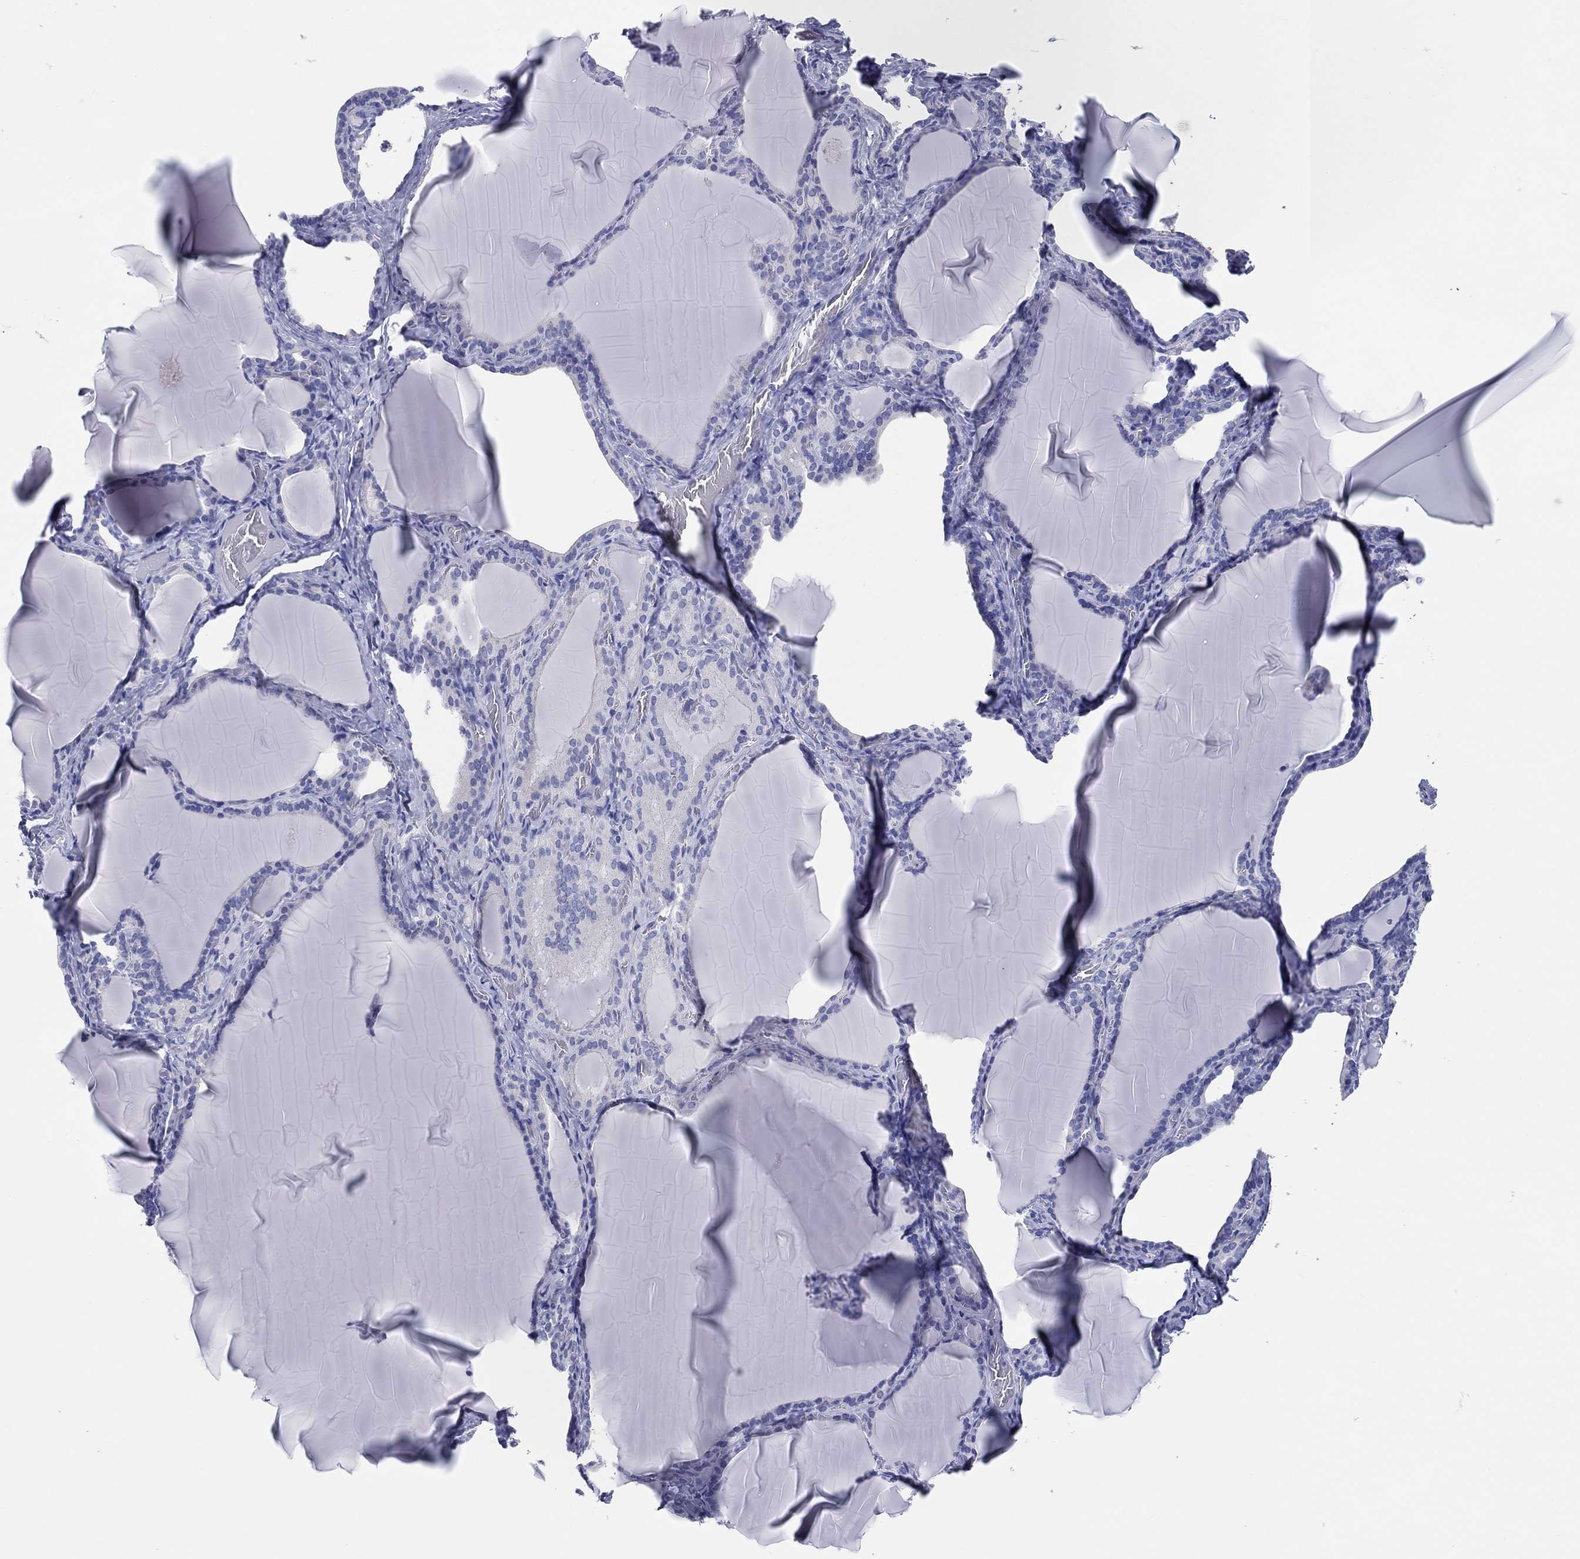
{"staining": {"intensity": "negative", "quantity": "none", "location": "none"}, "tissue": "thyroid gland", "cell_type": "Glandular cells", "image_type": "normal", "snomed": [{"axis": "morphology", "description": "Normal tissue, NOS"}, {"axis": "morphology", "description": "Hyperplasia, NOS"}, {"axis": "topography", "description": "Thyroid gland"}], "caption": "An IHC photomicrograph of benign thyroid gland is shown. There is no staining in glandular cells of thyroid gland. (Stains: DAB immunohistochemistry with hematoxylin counter stain, Microscopy: brightfield microscopy at high magnification).", "gene": "ERICH3", "patient": {"sex": "female", "age": 27}}